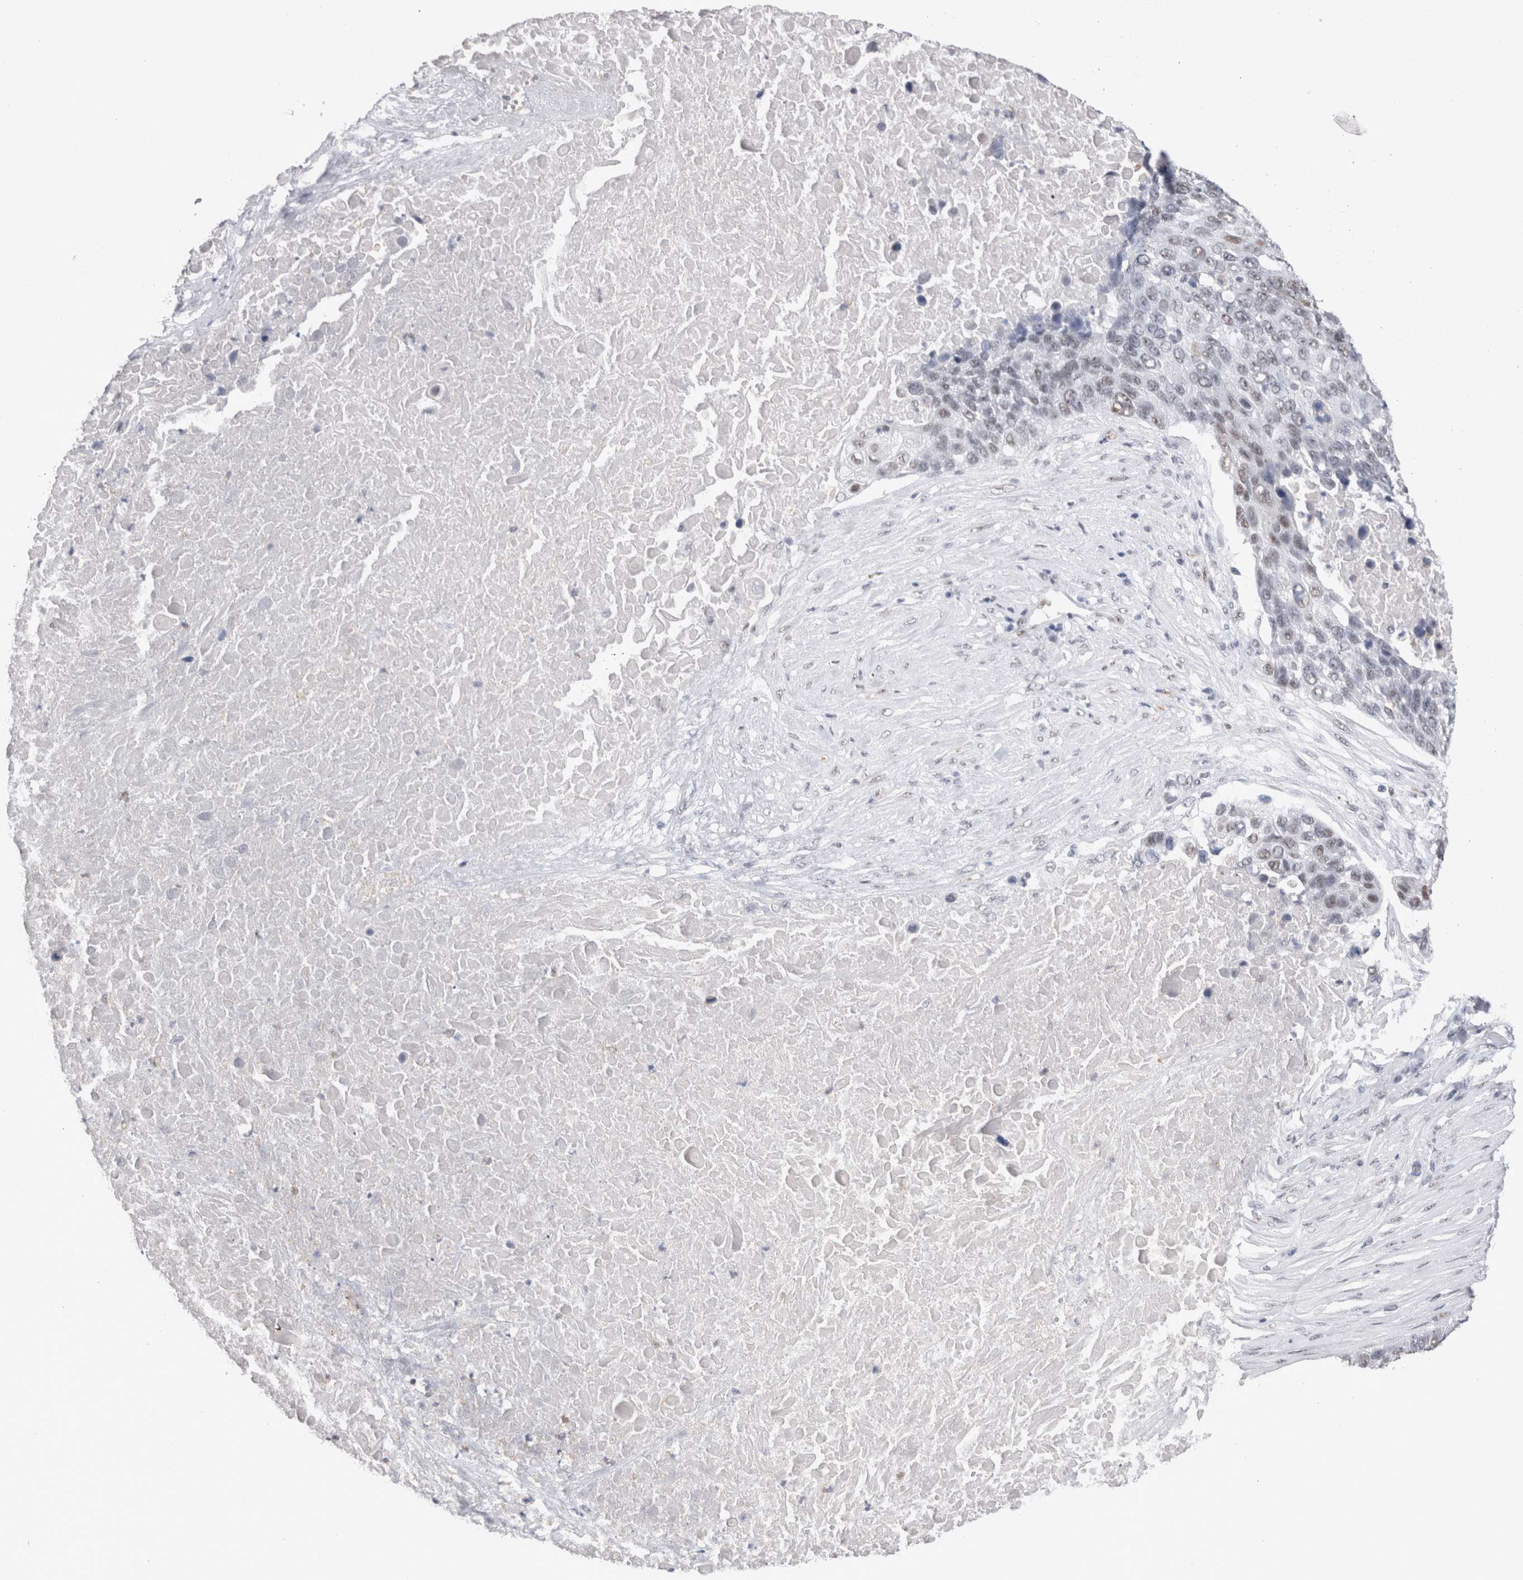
{"staining": {"intensity": "moderate", "quantity": "<25%", "location": "nuclear"}, "tissue": "lung cancer", "cell_type": "Tumor cells", "image_type": "cancer", "snomed": [{"axis": "morphology", "description": "Squamous cell carcinoma, NOS"}, {"axis": "topography", "description": "Lung"}], "caption": "Immunohistochemistry (IHC) (DAB (3,3'-diaminobenzidine)) staining of human squamous cell carcinoma (lung) shows moderate nuclear protein staining in approximately <25% of tumor cells.", "gene": "RBM6", "patient": {"sex": "male", "age": 66}}